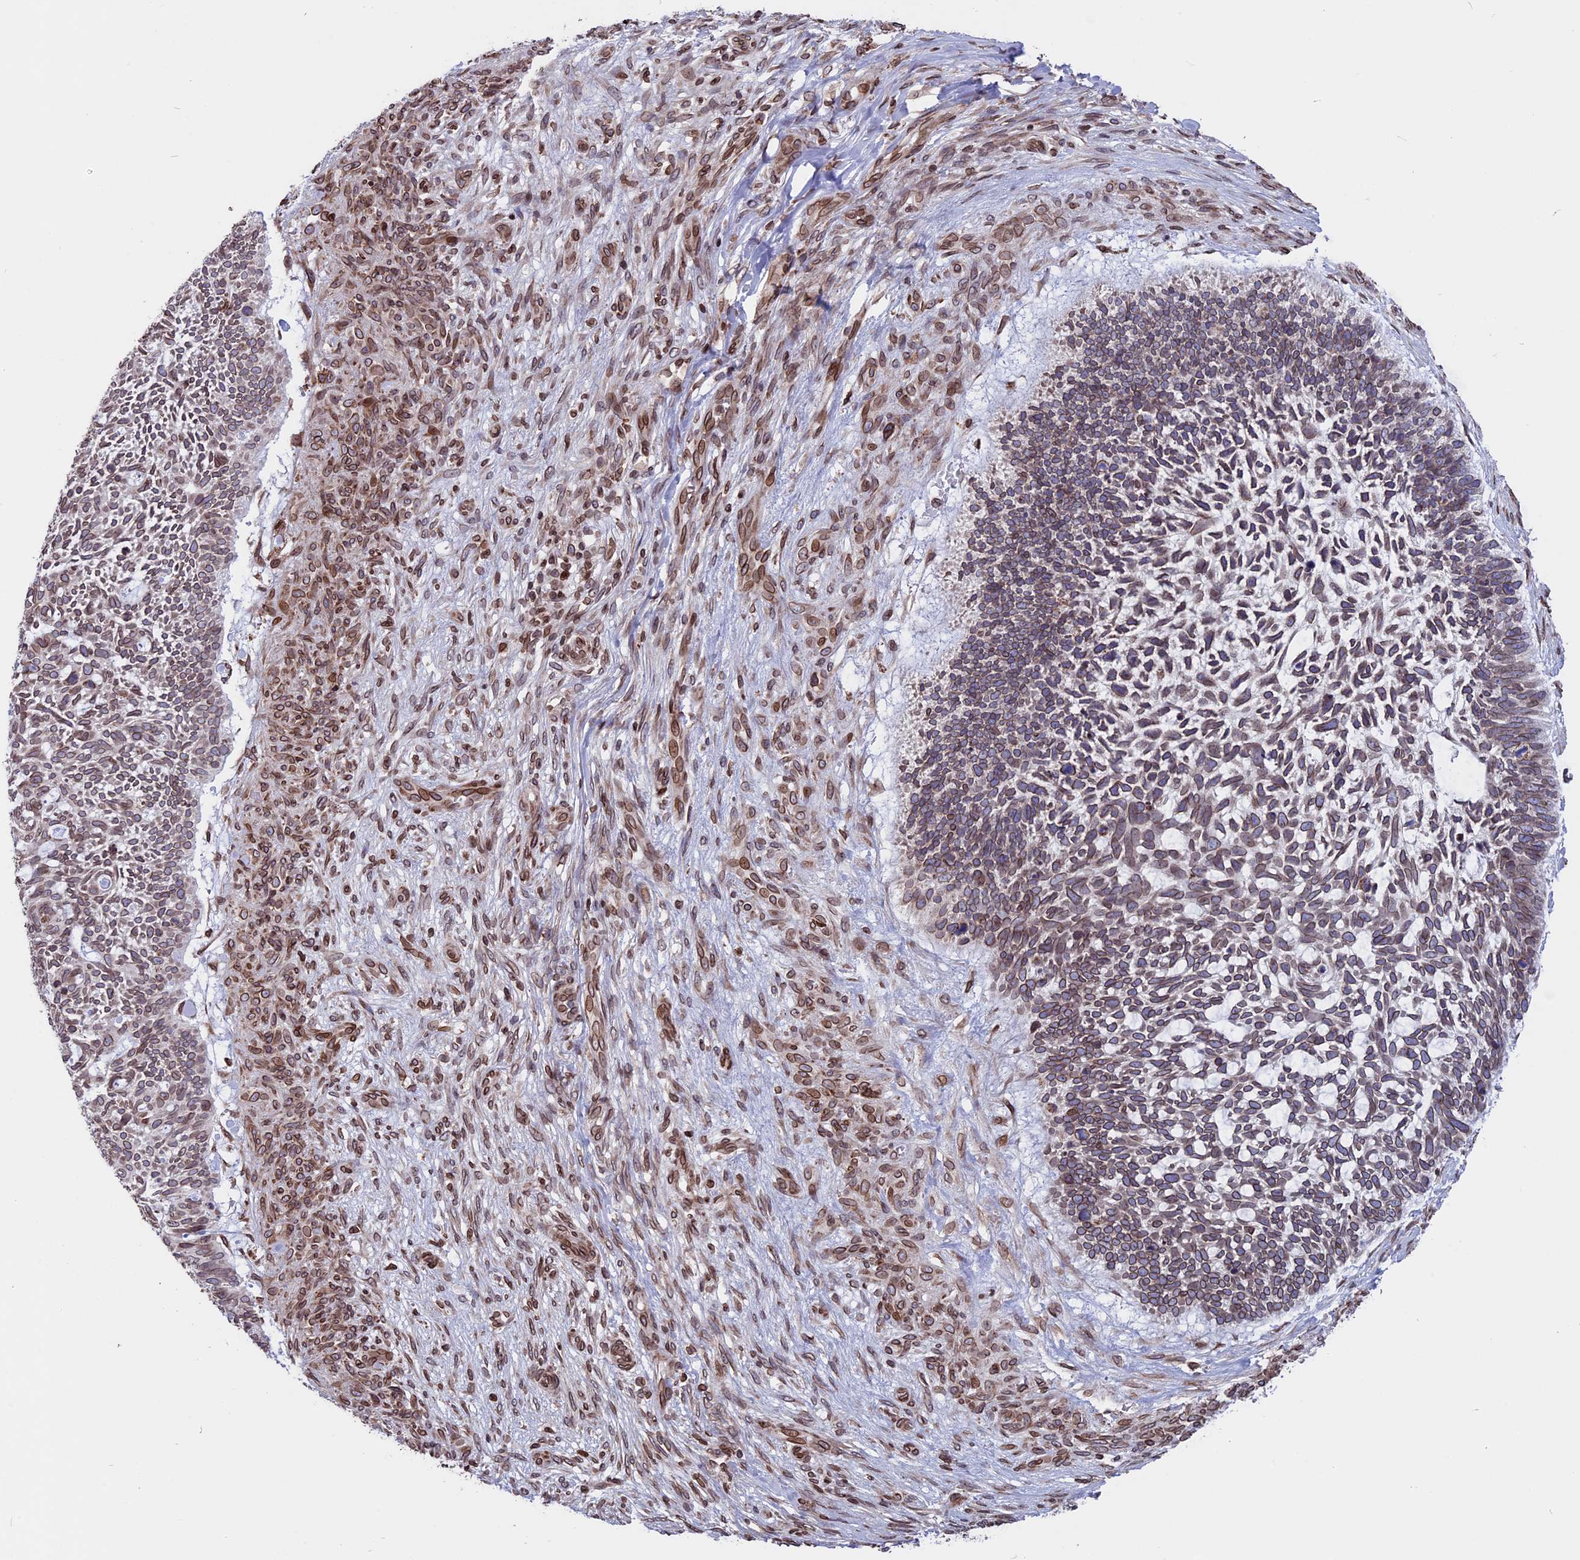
{"staining": {"intensity": "moderate", "quantity": ">75%", "location": "cytoplasmic/membranous,nuclear"}, "tissue": "skin cancer", "cell_type": "Tumor cells", "image_type": "cancer", "snomed": [{"axis": "morphology", "description": "Basal cell carcinoma"}, {"axis": "topography", "description": "Skin"}], "caption": "This is an image of IHC staining of skin cancer, which shows moderate staining in the cytoplasmic/membranous and nuclear of tumor cells.", "gene": "PTCHD4", "patient": {"sex": "male", "age": 88}}